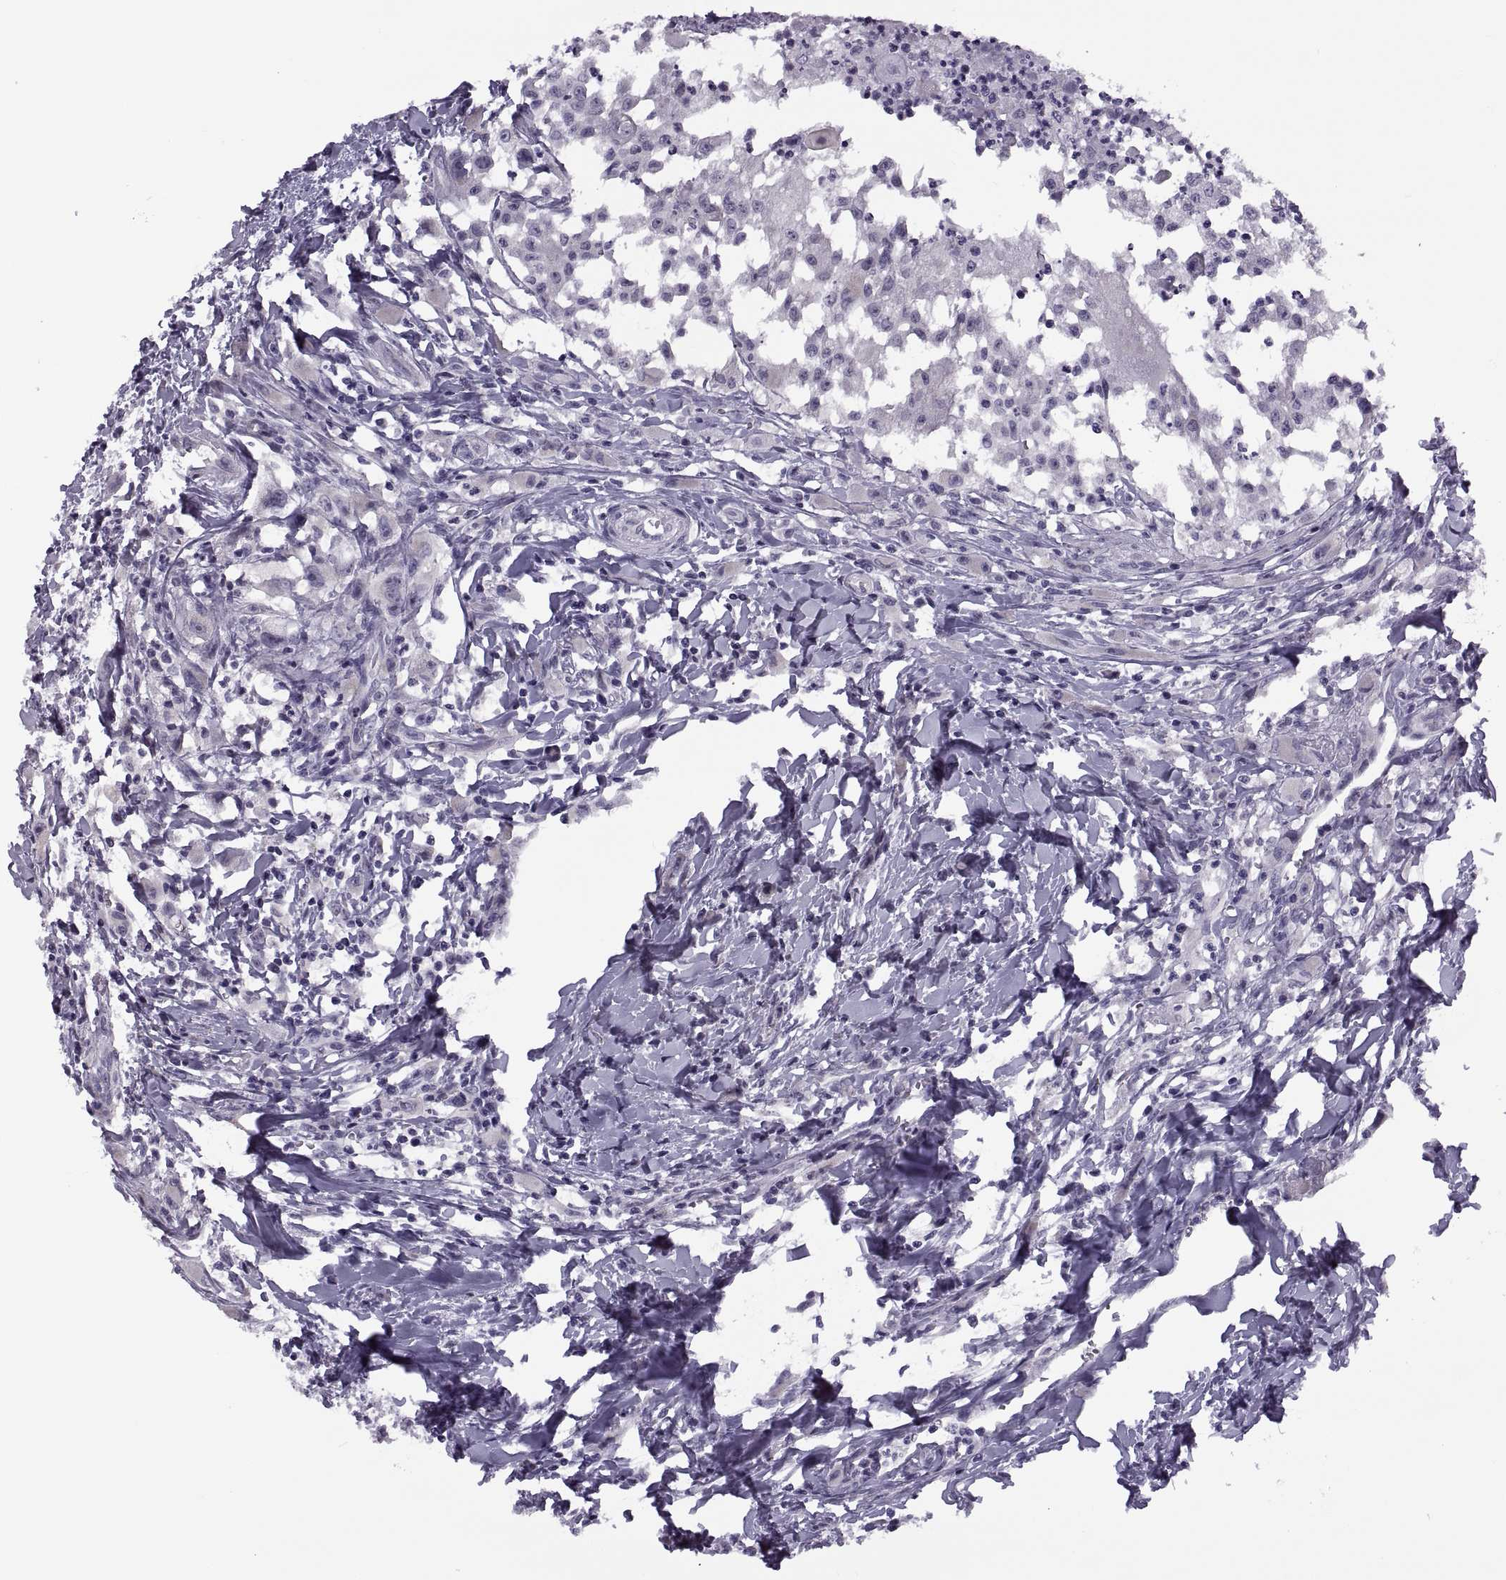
{"staining": {"intensity": "negative", "quantity": "none", "location": "none"}, "tissue": "head and neck cancer", "cell_type": "Tumor cells", "image_type": "cancer", "snomed": [{"axis": "morphology", "description": "Squamous cell carcinoma, NOS"}, {"axis": "morphology", "description": "Squamous cell carcinoma, metastatic, NOS"}, {"axis": "topography", "description": "Oral tissue"}, {"axis": "topography", "description": "Head-Neck"}], "caption": "High power microscopy micrograph of an IHC histopathology image of squamous cell carcinoma (head and neck), revealing no significant expression in tumor cells. The staining is performed using DAB (3,3'-diaminobenzidine) brown chromogen with nuclei counter-stained in using hematoxylin.", "gene": "MAGEB1", "patient": {"sex": "female", "age": 85}}